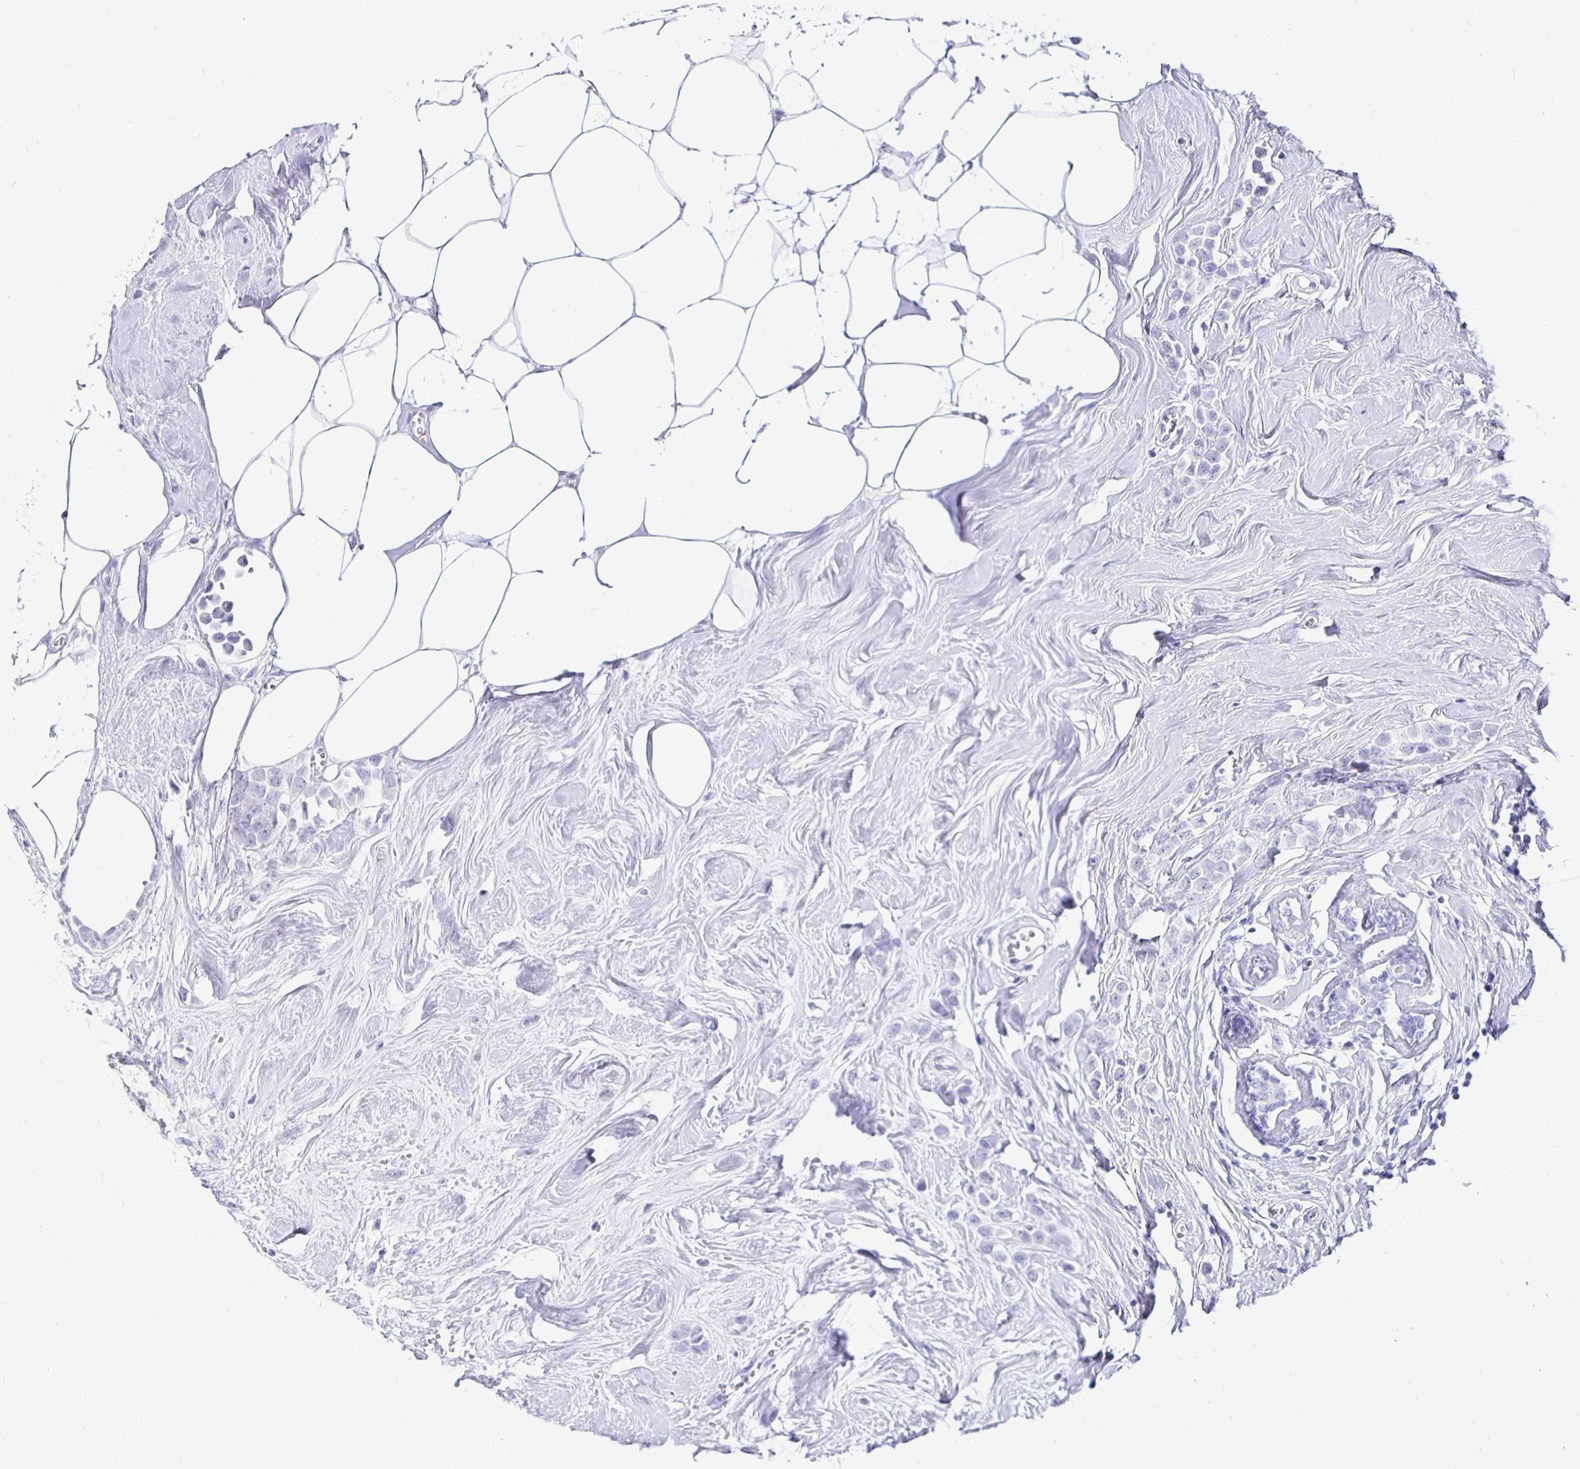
{"staining": {"intensity": "negative", "quantity": "none", "location": "none"}, "tissue": "breast cancer", "cell_type": "Tumor cells", "image_type": "cancer", "snomed": [{"axis": "morphology", "description": "Duct carcinoma"}, {"axis": "topography", "description": "Breast"}], "caption": "Breast infiltrating ductal carcinoma was stained to show a protein in brown. There is no significant positivity in tumor cells.", "gene": "UMOD", "patient": {"sex": "female", "age": 80}}